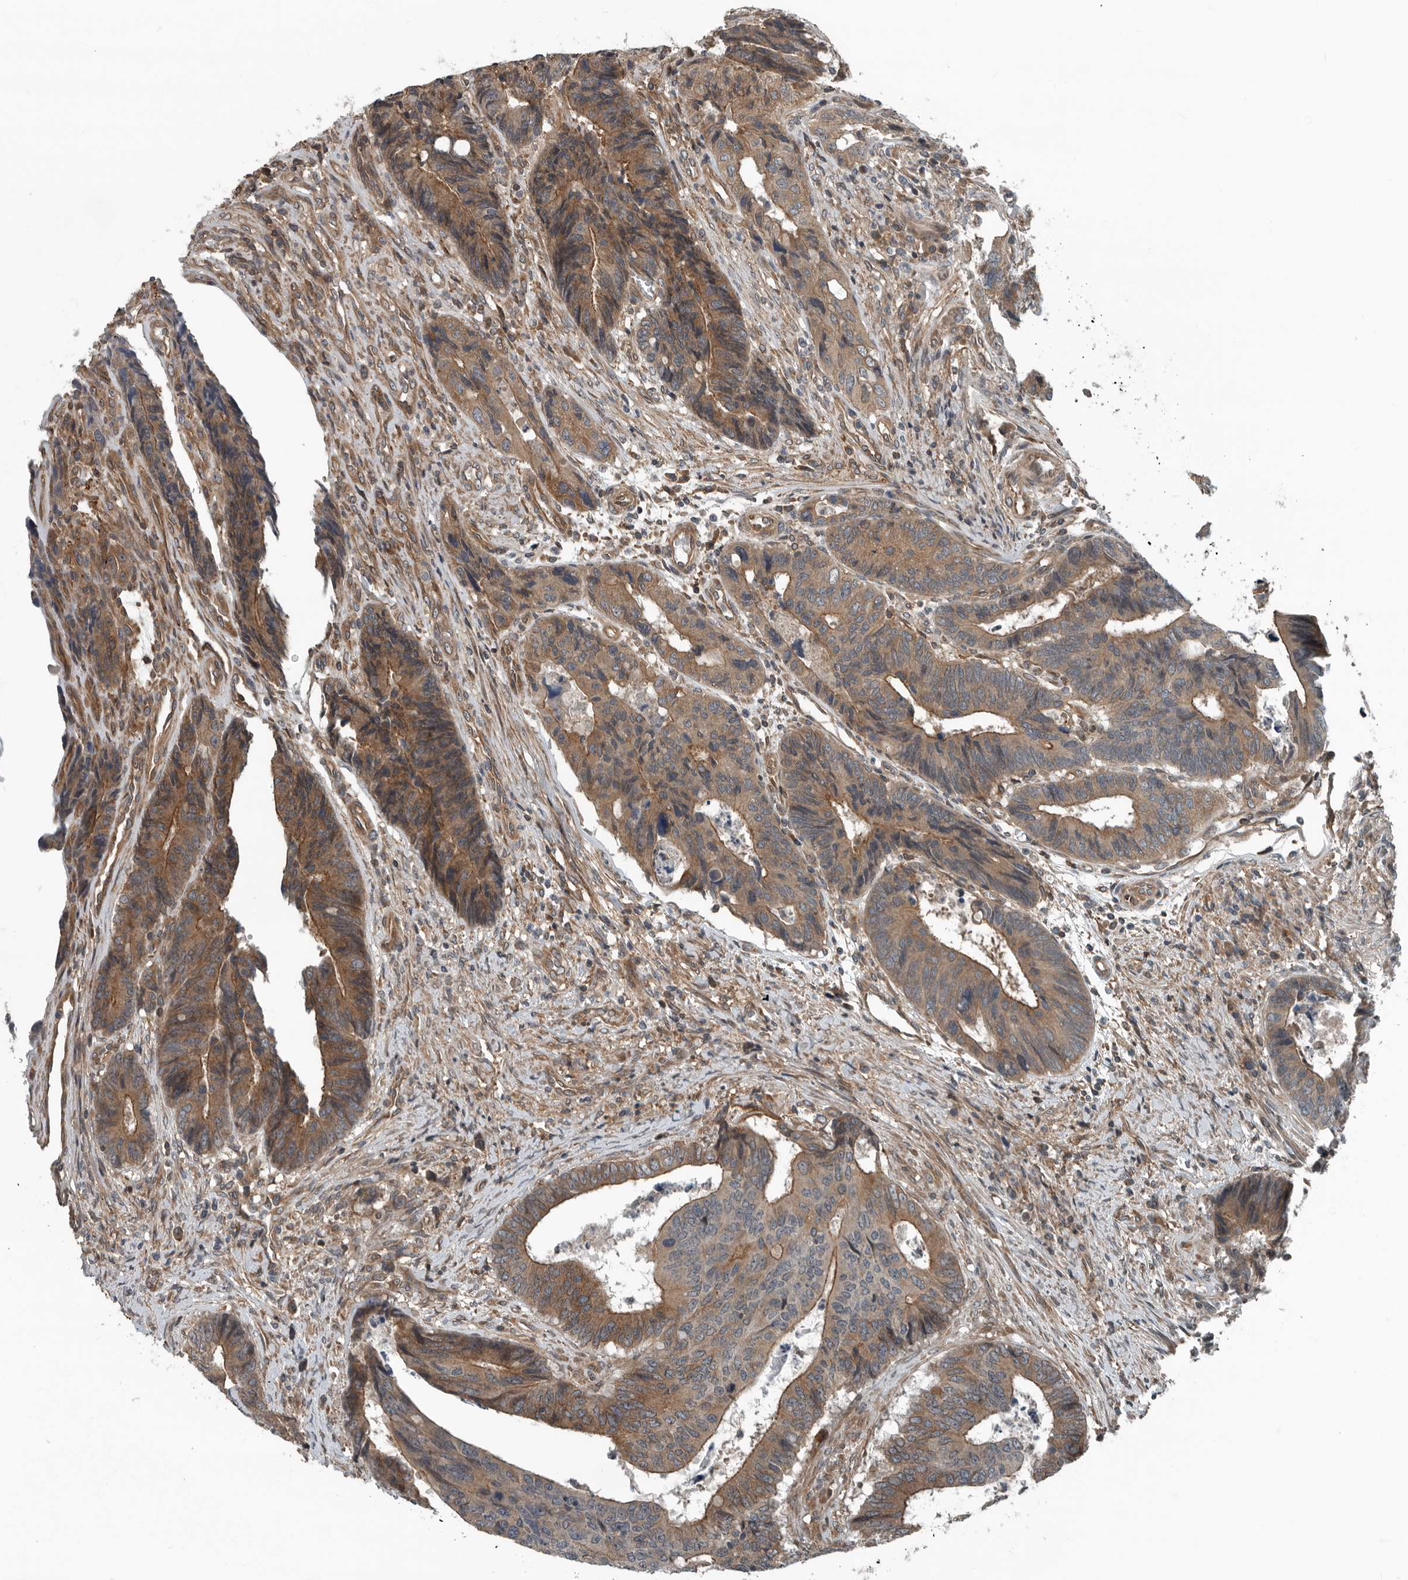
{"staining": {"intensity": "moderate", "quantity": ">75%", "location": "cytoplasmic/membranous"}, "tissue": "colorectal cancer", "cell_type": "Tumor cells", "image_type": "cancer", "snomed": [{"axis": "morphology", "description": "Adenocarcinoma, NOS"}, {"axis": "topography", "description": "Rectum"}], "caption": "Human adenocarcinoma (colorectal) stained for a protein (brown) displays moderate cytoplasmic/membranous positive expression in approximately >75% of tumor cells.", "gene": "AMFR", "patient": {"sex": "male", "age": 84}}